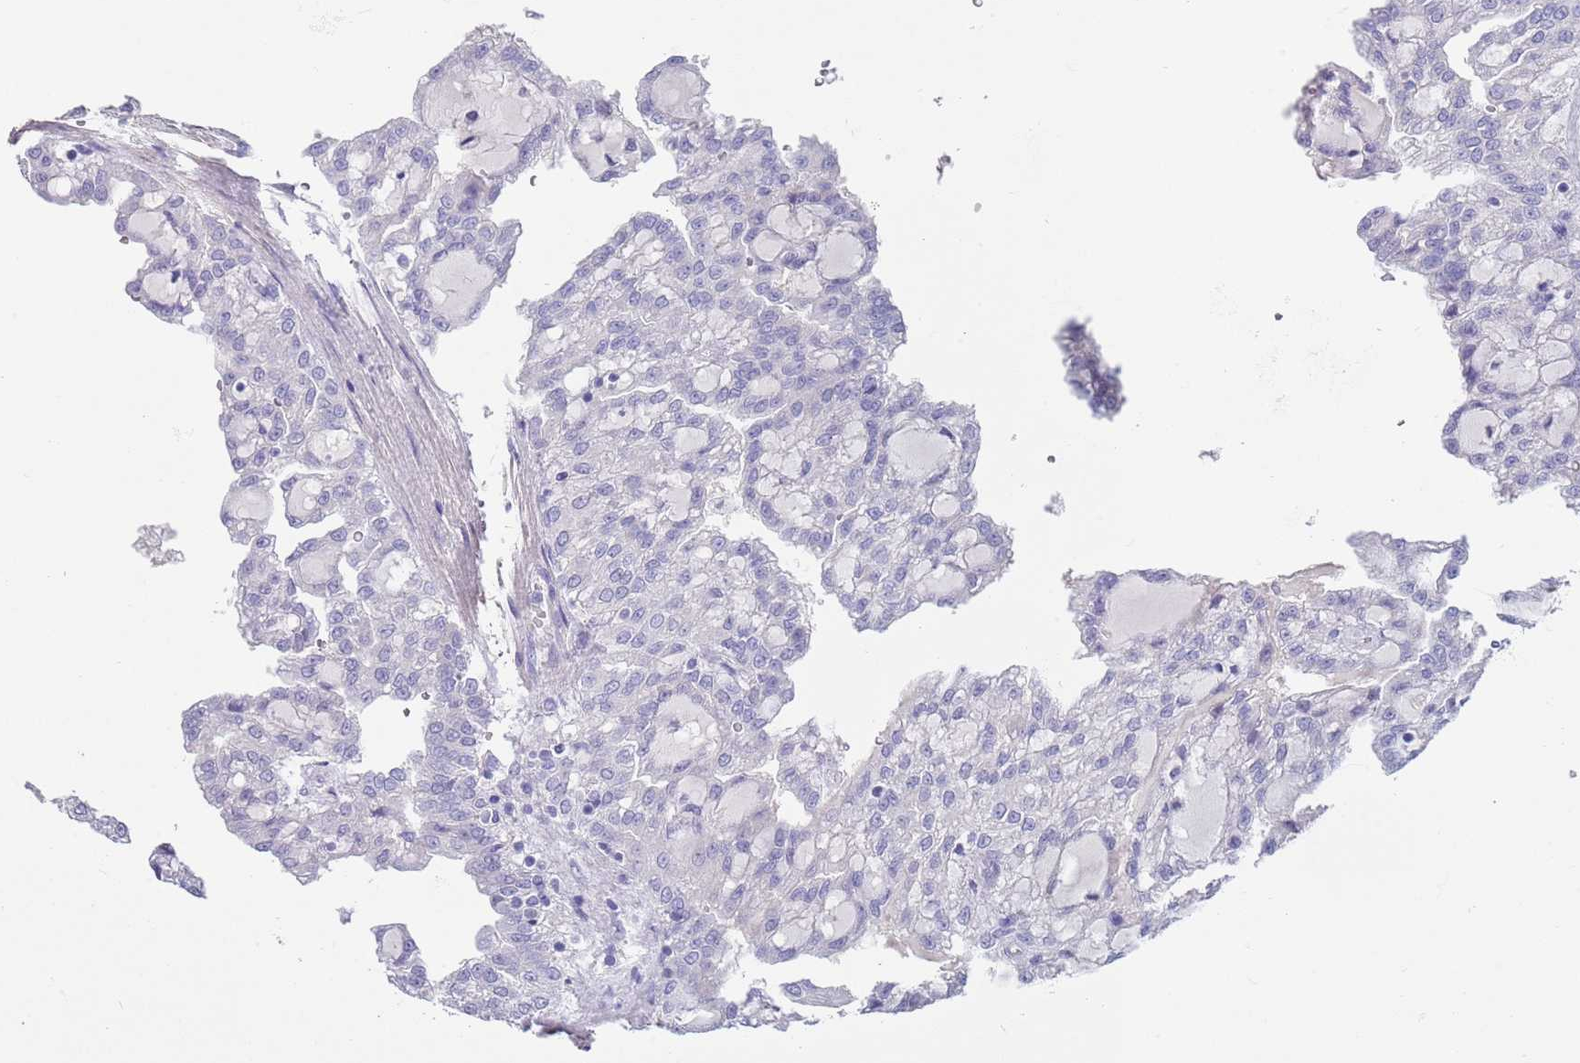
{"staining": {"intensity": "negative", "quantity": "none", "location": "none"}, "tissue": "renal cancer", "cell_type": "Tumor cells", "image_type": "cancer", "snomed": [{"axis": "morphology", "description": "Adenocarcinoma, NOS"}, {"axis": "topography", "description": "Kidney"}], "caption": "A photomicrograph of human adenocarcinoma (renal) is negative for staining in tumor cells.", "gene": "RNF169", "patient": {"sex": "male", "age": 63}}